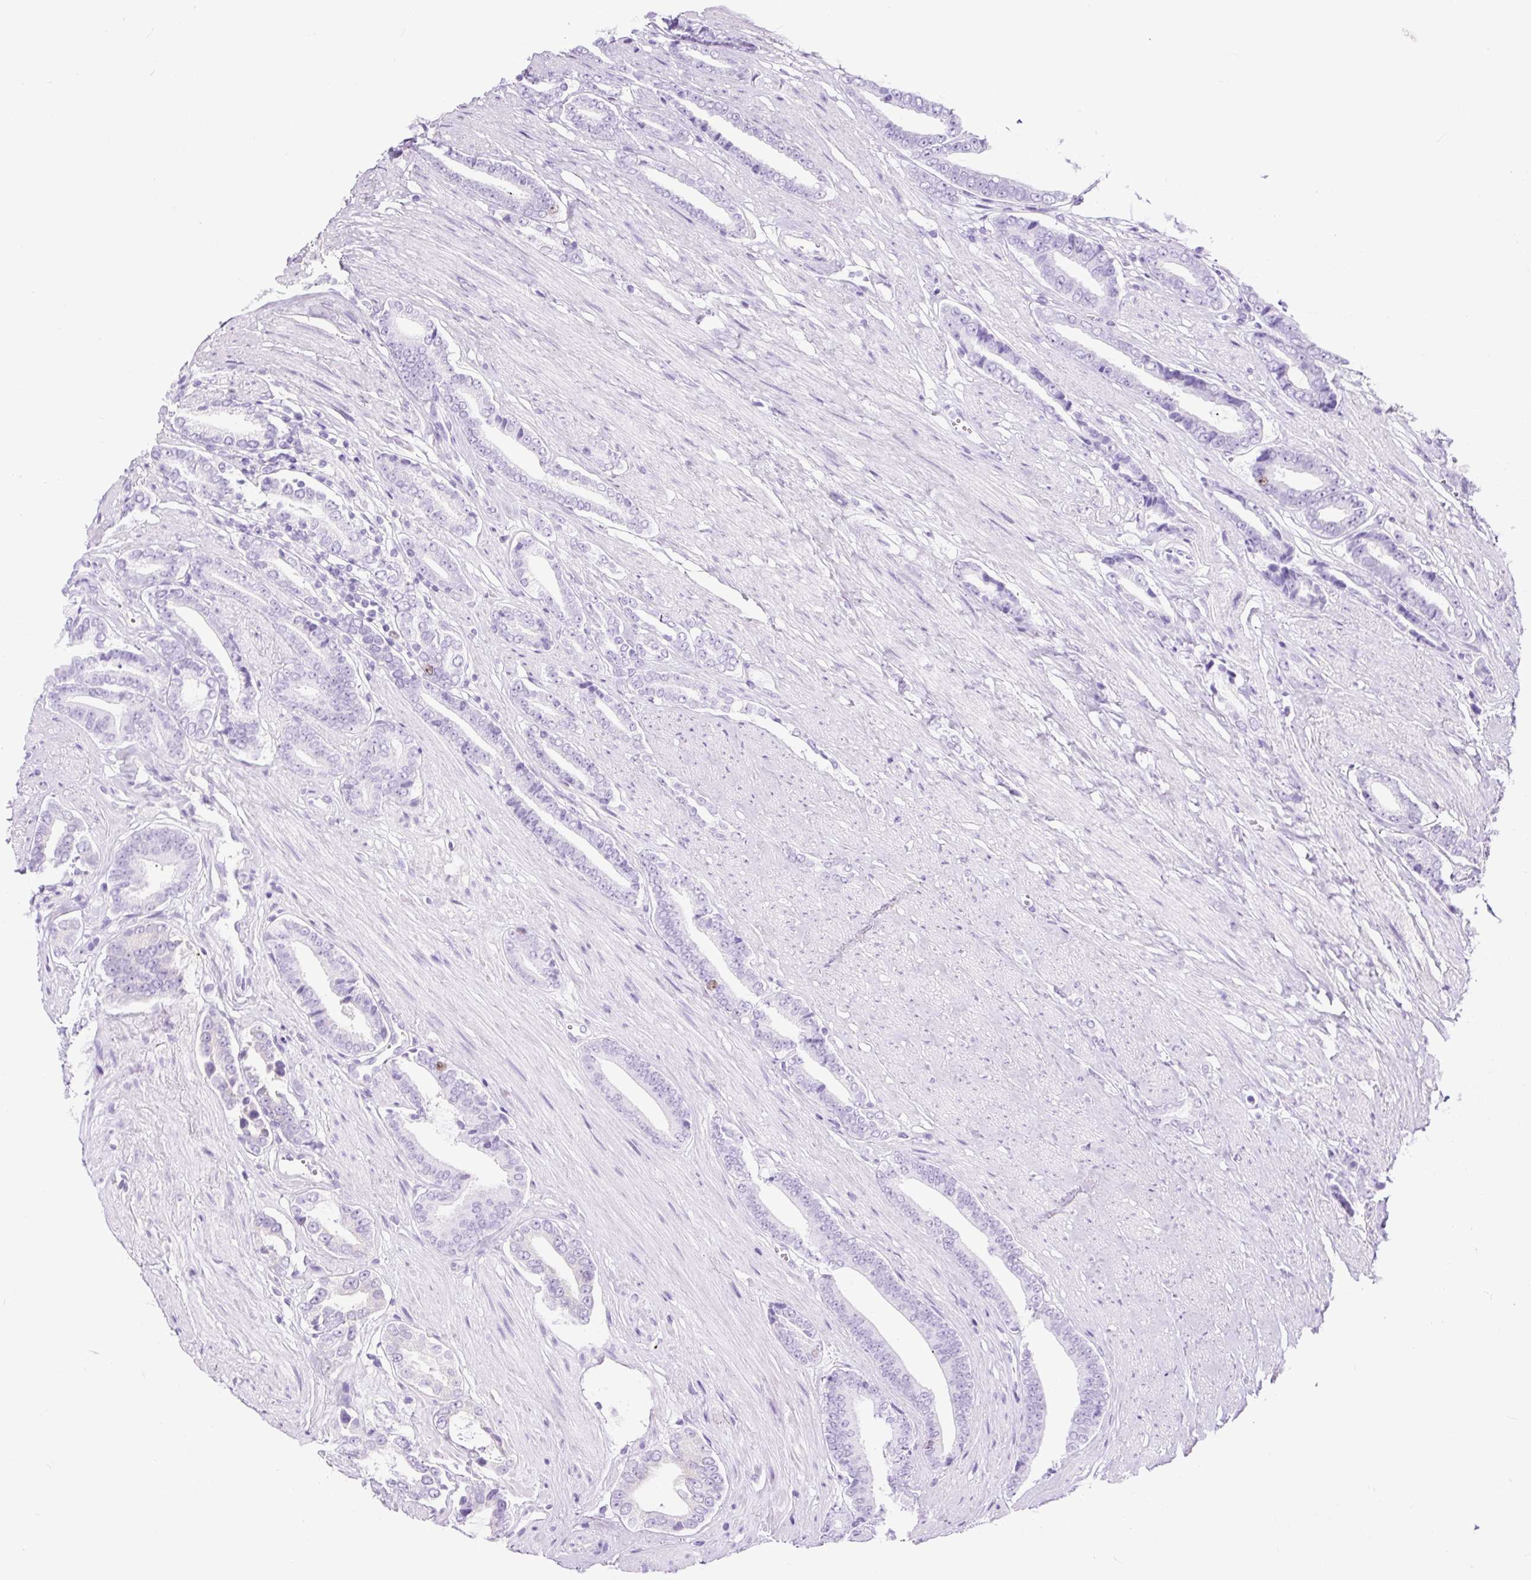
{"staining": {"intensity": "moderate", "quantity": "<25%", "location": "nuclear"}, "tissue": "prostate cancer", "cell_type": "Tumor cells", "image_type": "cancer", "snomed": [{"axis": "morphology", "description": "Adenocarcinoma, NOS"}, {"axis": "topography", "description": "Prostate and seminal vesicle, NOS"}], "caption": "Tumor cells display moderate nuclear positivity in about <25% of cells in adenocarcinoma (prostate). (DAB (3,3'-diaminobenzidine) IHC, brown staining for protein, blue staining for nuclei).", "gene": "RACGAP1", "patient": {"sex": "male", "age": 76}}